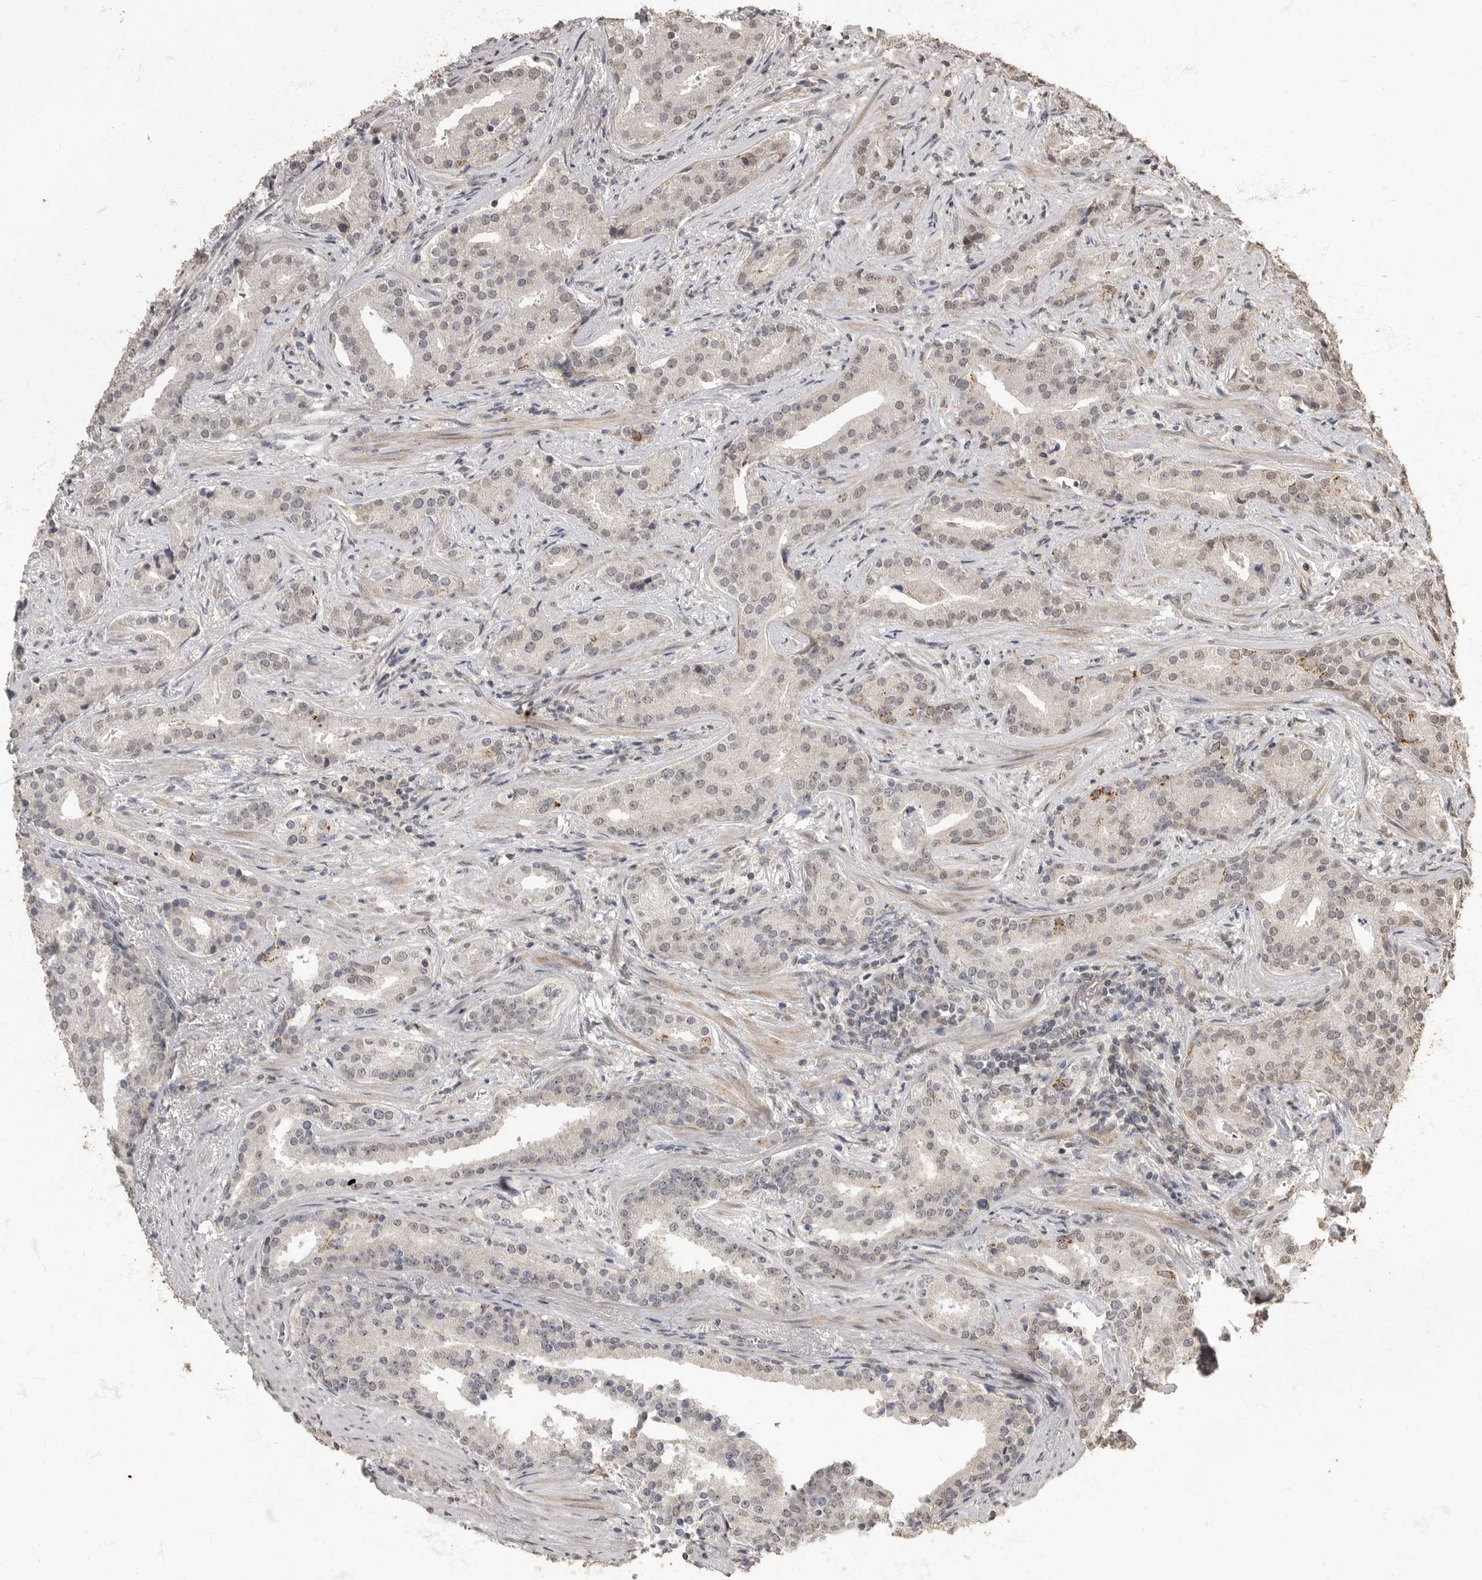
{"staining": {"intensity": "negative", "quantity": "none", "location": "none"}, "tissue": "prostate cancer", "cell_type": "Tumor cells", "image_type": "cancer", "snomed": [{"axis": "morphology", "description": "Adenocarcinoma, Low grade"}, {"axis": "topography", "description": "Prostate"}], "caption": "This is a photomicrograph of IHC staining of prostate cancer (adenocarcinoma (low-grade)), which shows no positivity in tumor cells.", "gene": "MAFG", "patient": {"sex": "male", "age": 67}}